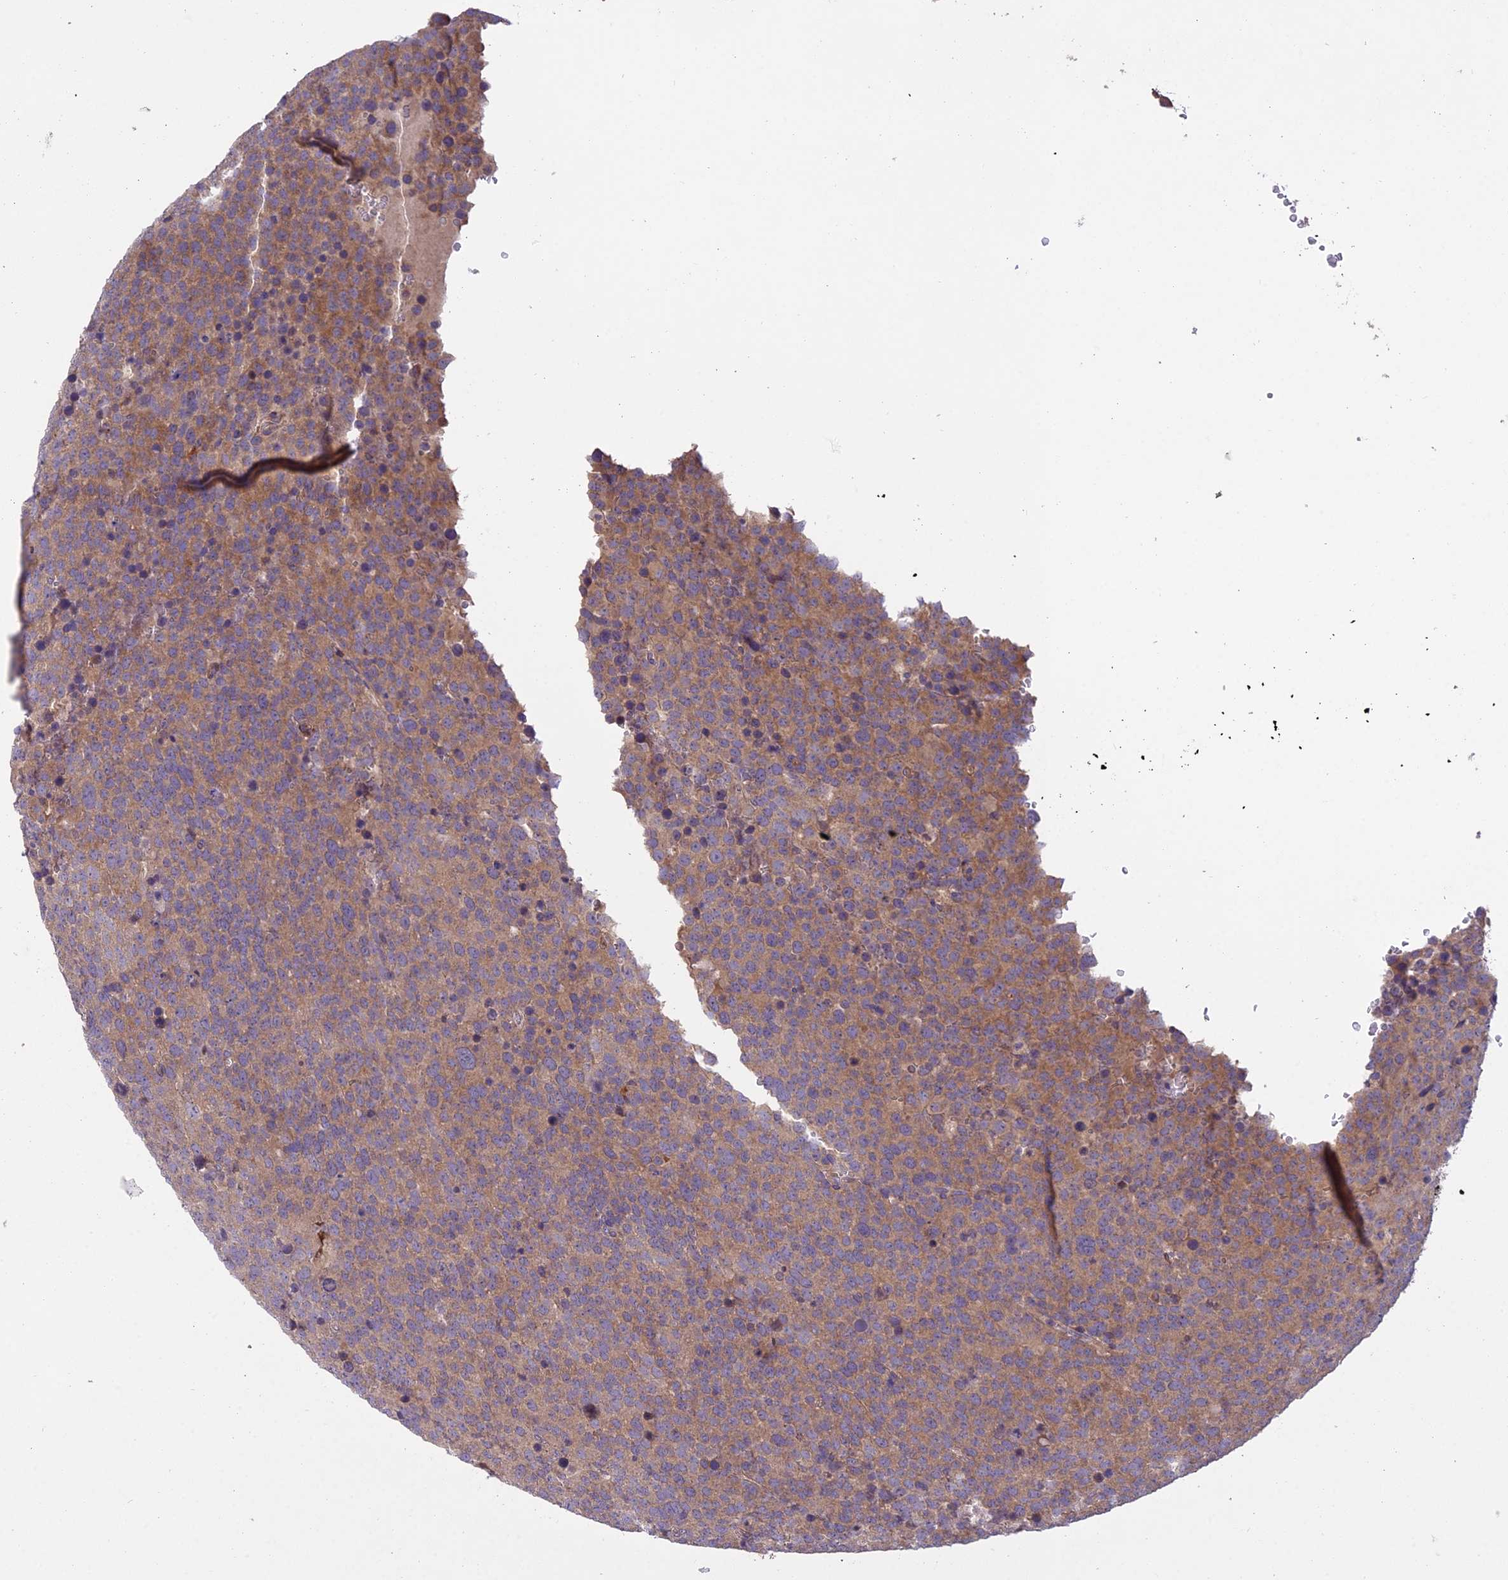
{"staining": {"intensity": "moderate", "quantity": ">75%", "location": "cytoplasmic/membranous"}, "tissue": "testis cancer", "cell_type": "Tumor cells", "image_type": "cancer", "snomed": [{"axis": "morphology", "description": "Seminoma, NOS"}, {"axis": "topography", "description": "Testis"}], "caption": "Immunohistochemical staining of testis cancer demonstrates moderate cytoplasmic/membranous protein positivity in approximately >75% of tumor cells.", "gene": "CENPL", "patient": {"sex": "male", "age": 71}}